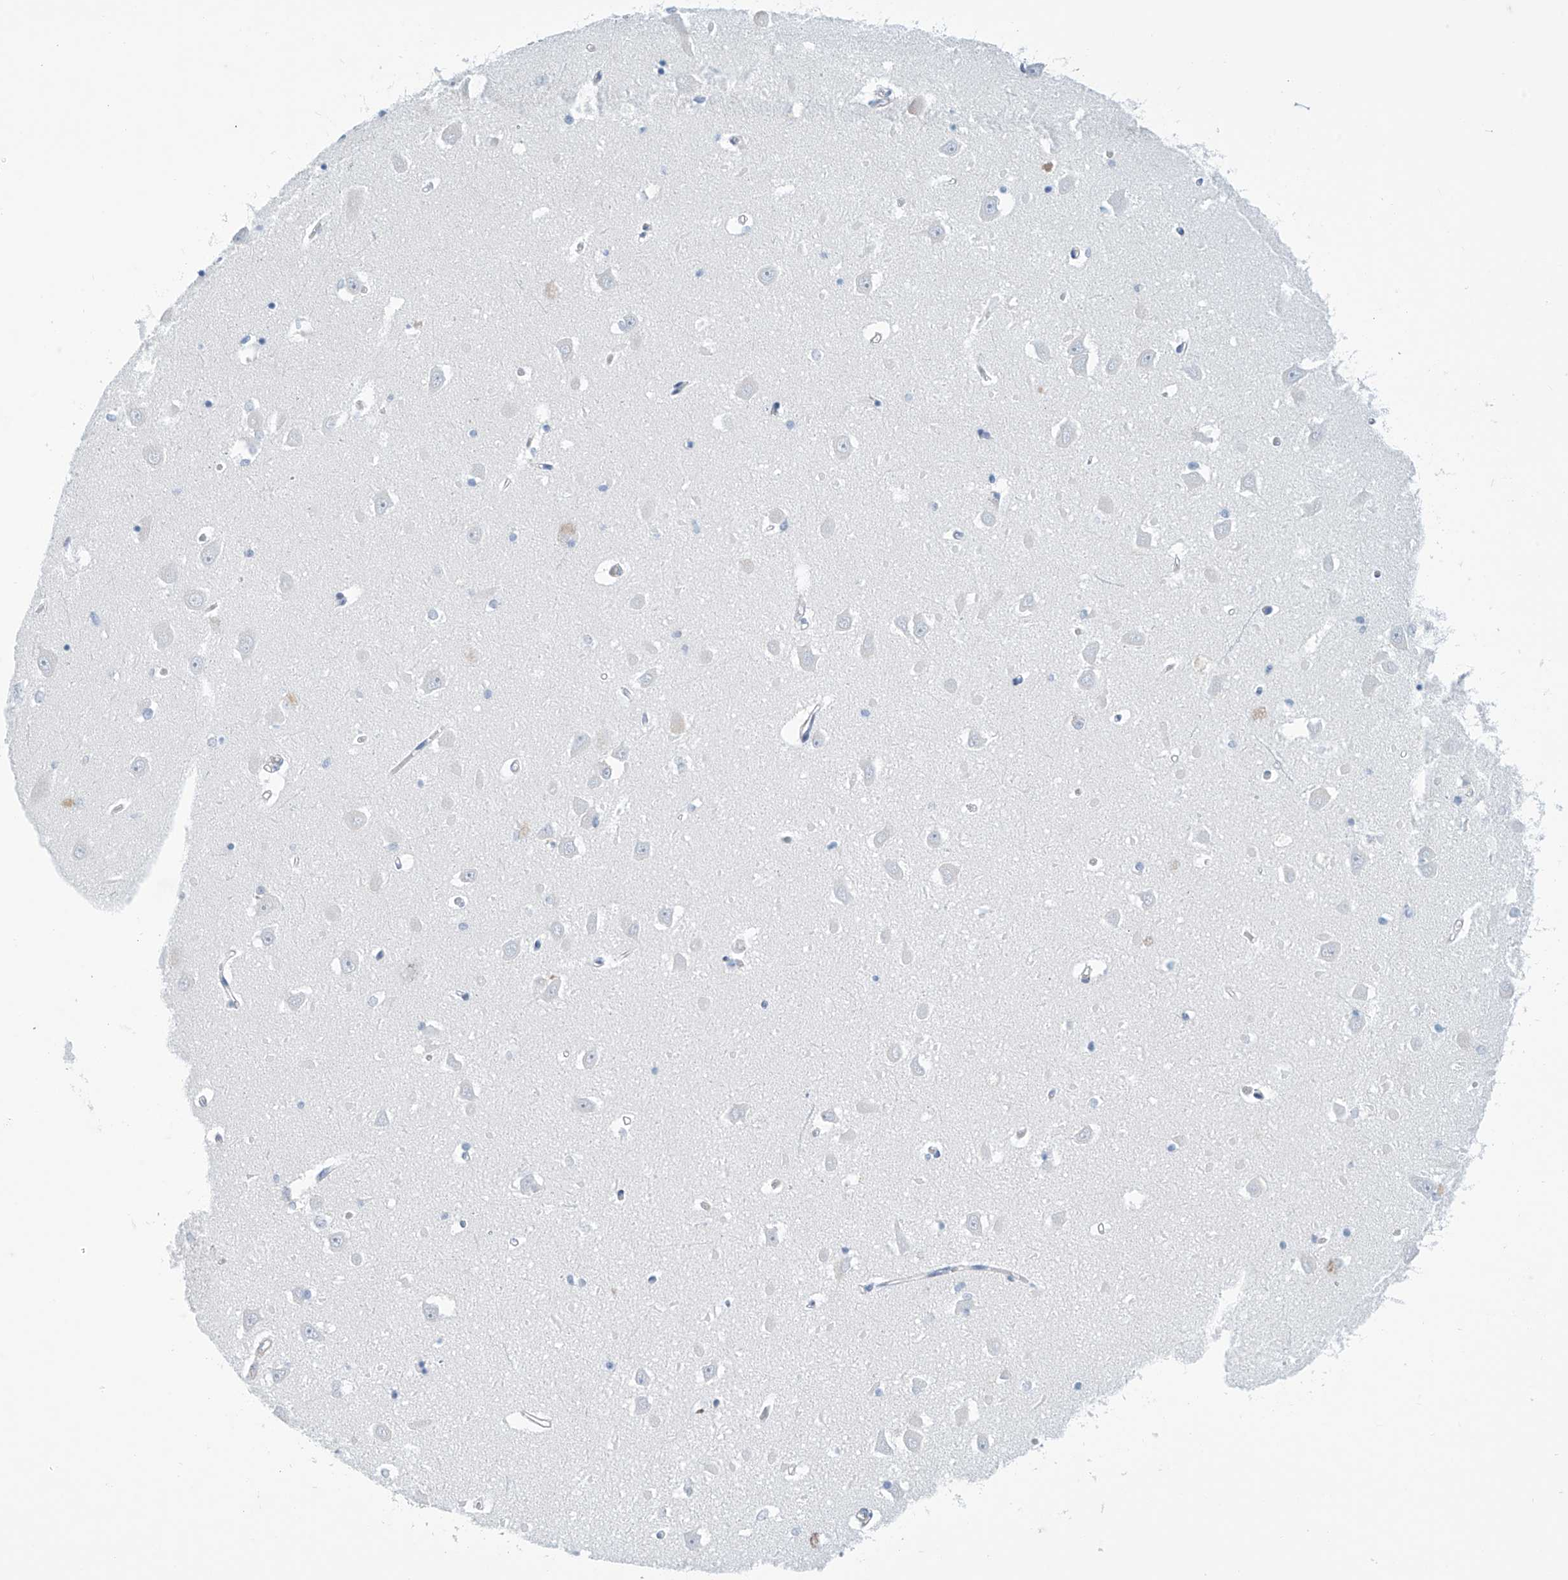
{"staining": {"intensity": "negative", "quantity": "none", "location": "none"}, "tissue": "hippocampus", "cell_type": "Glial cells", "image_type": "normal", "snomed": [{"axis": "morphology", "description": "Normal tissue, NOS"}, {"axis": "topography", "description": "Hippocampus"}], "caption": "Normal hippocampus was stained to show a protein in brown. There is no significant positivity in glial cells. (DAB (3,3'-diaminobenzidine) IHC with hematoxylin counter stain).", "gene": "SLC35A5", "patient": {"sex": "male", "age": 70}}